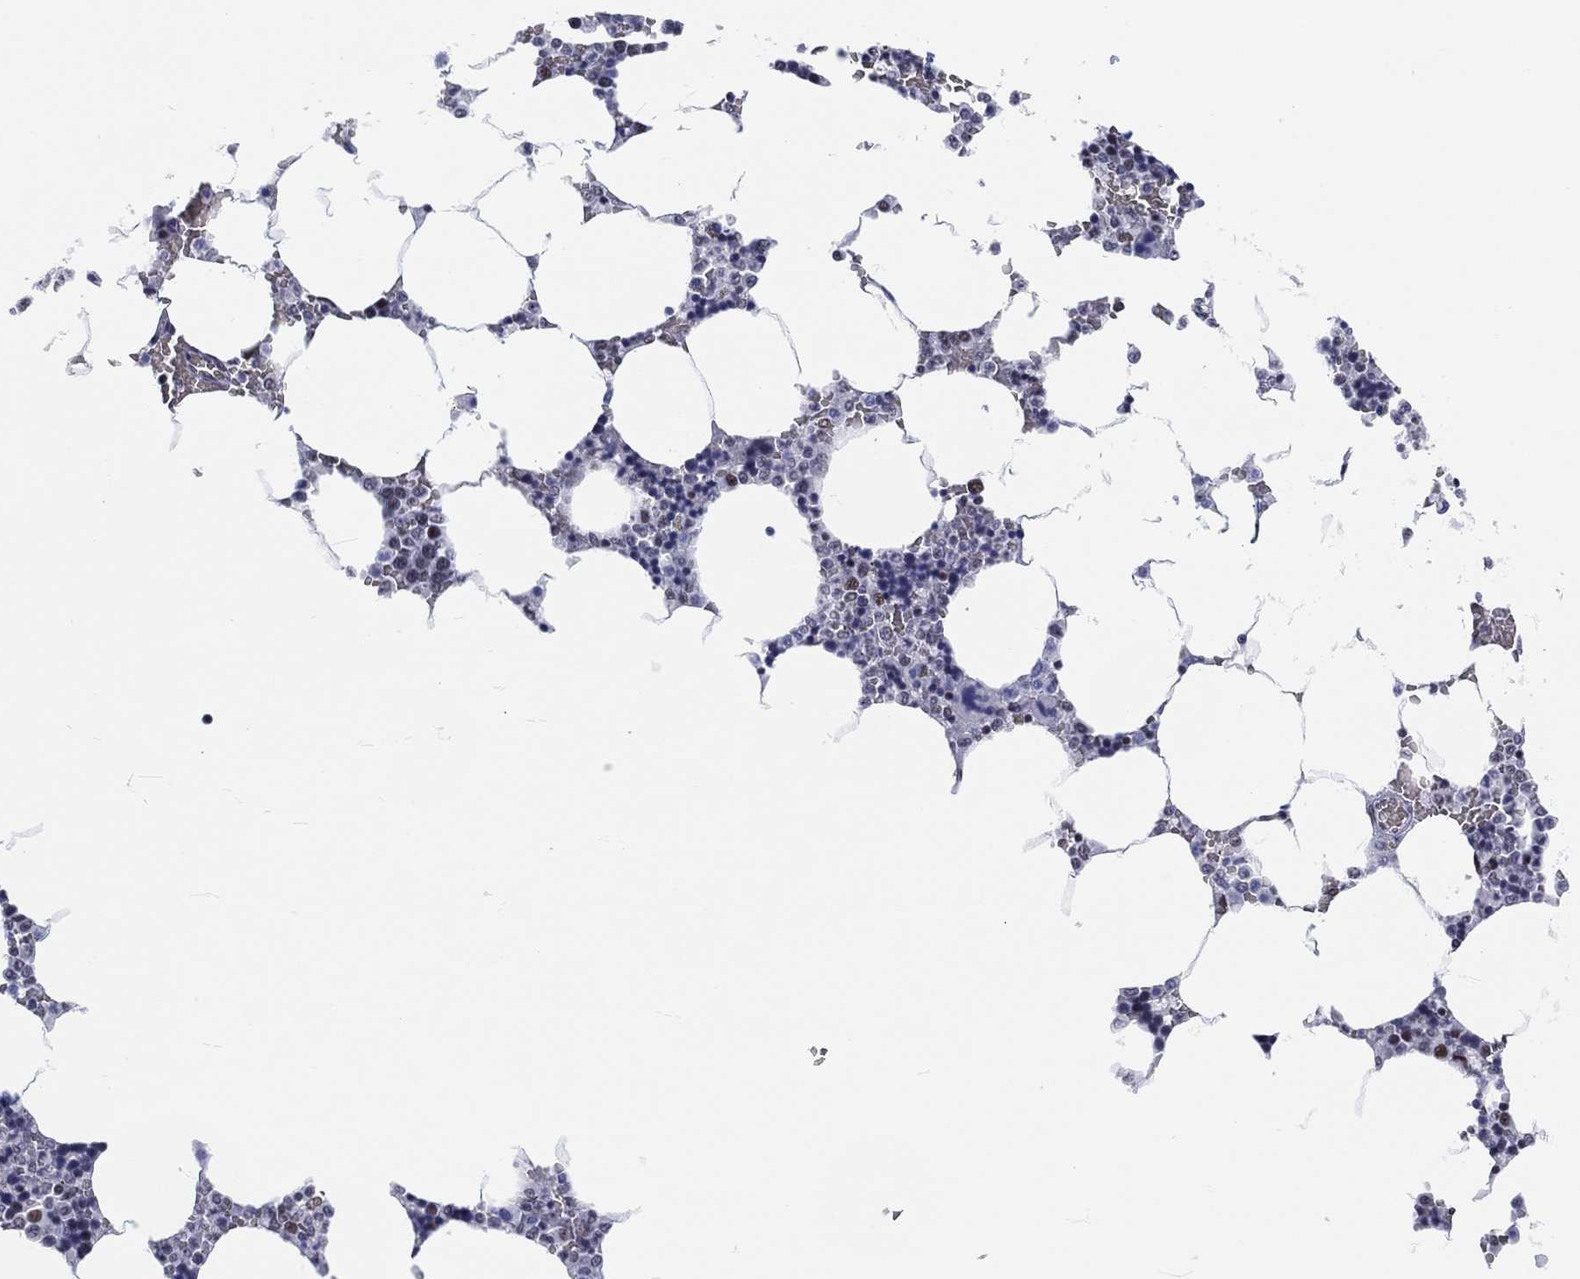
{"staining": {"intensity": "moderate", "quantity": "<25%", "location": "nuclear"}, "tissue": "bone marrow", "cell_type": "Hematopoietic cells", "image_type": "normal", "snomed": [{"axis": "morphology", "description": "Normal tissue, NOS"}, {"axis": "topography", "description": "Bone marrow"}], "caption": "Approximately <25% of hematopoietic cells in benign human bone marrow show moderate nuclear protein positivity as visualized by brown immunohistochemical staining.", "gene": "MAPK8IP1", "patient": {"sex": "male", "age": 63}}